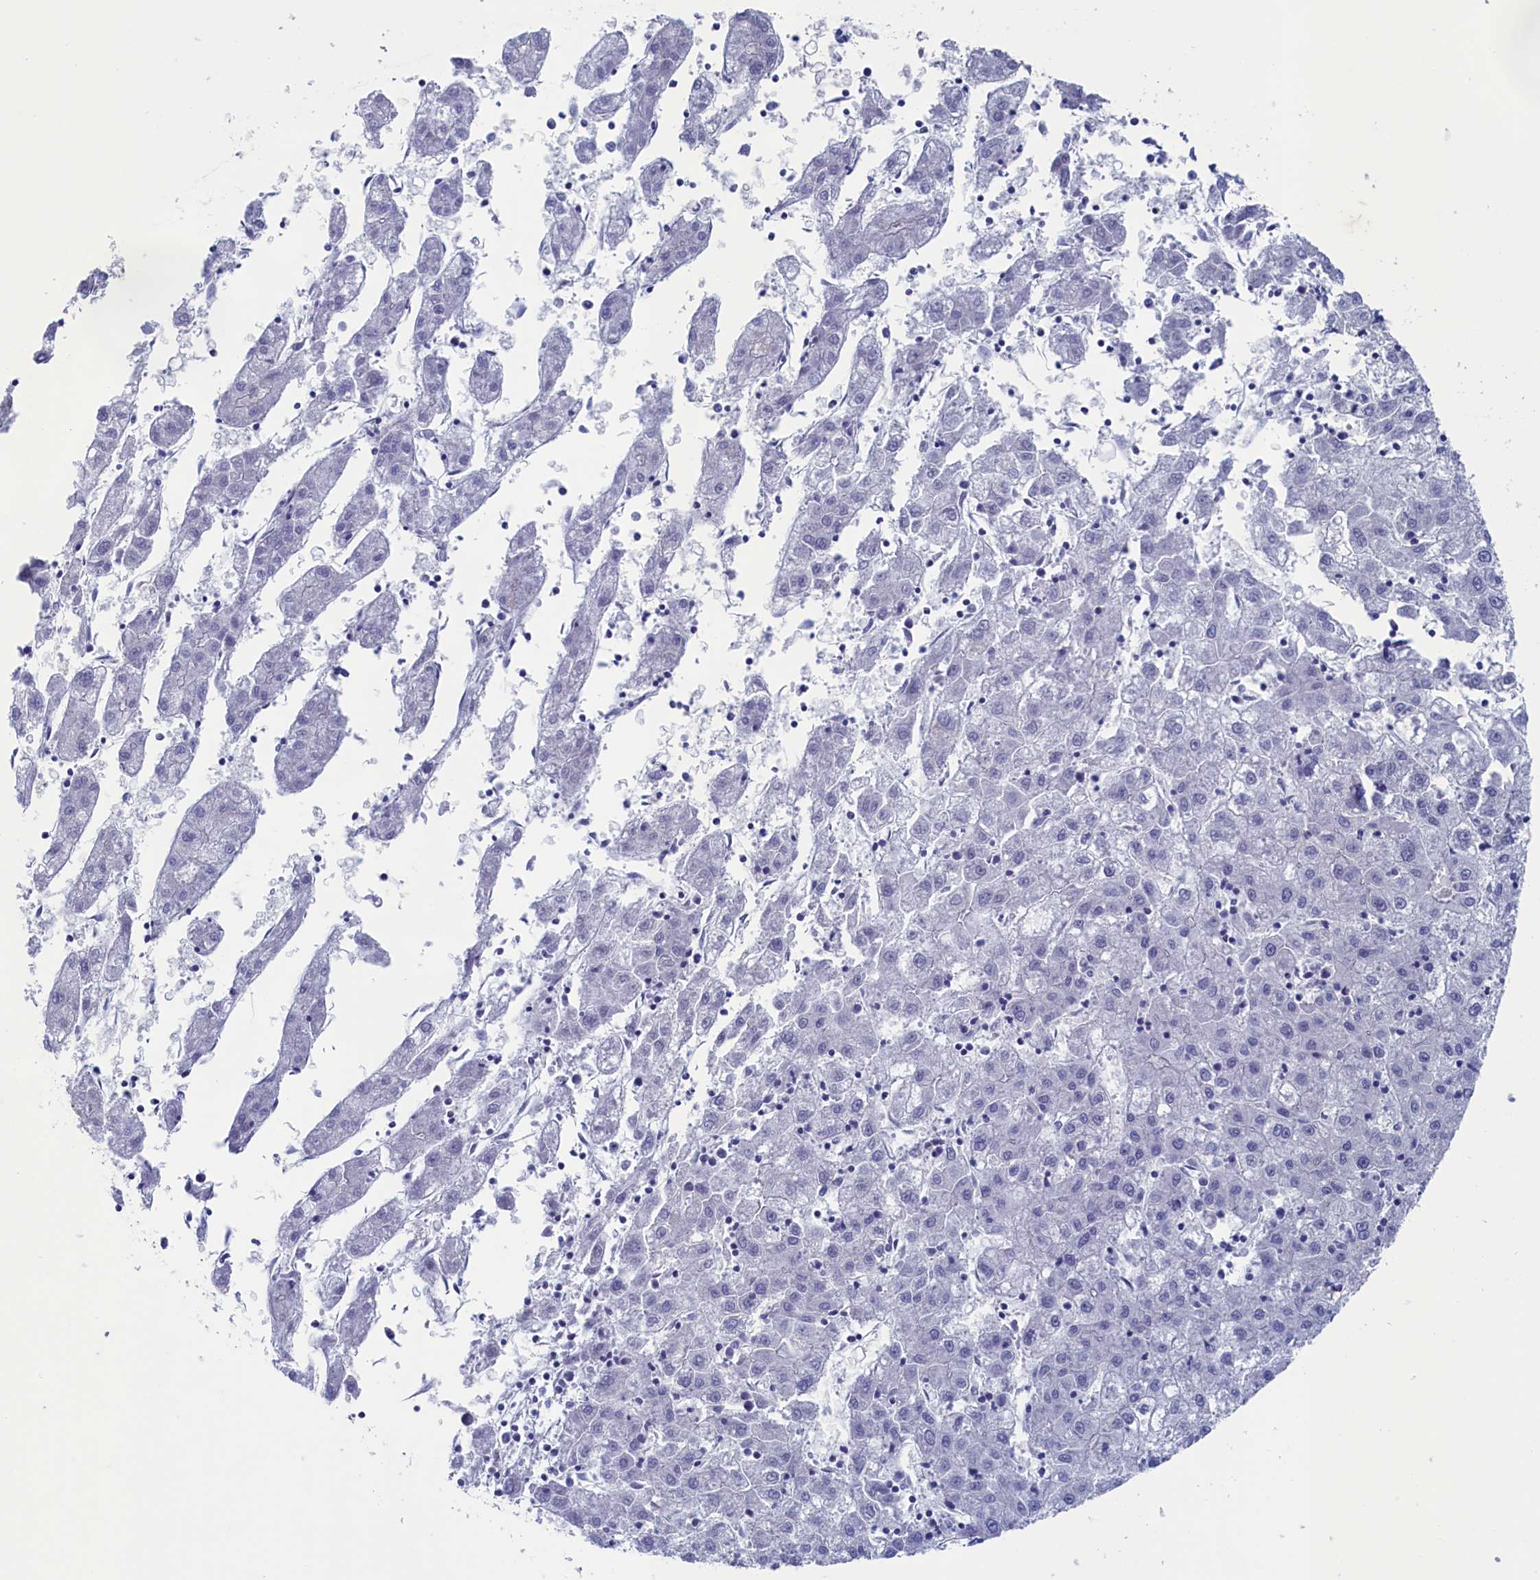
{"staining": {"intensity": "negative", "quantity": "none", "location": "none"}, "tissue": "liver cancer", "cell_type": "Tumor cells", "image_type": "cancer", "snomed": [{"axis": "morphology", "description": "Carcinoma, Hepatocellular, NOS"}, {"axis": "topography", "description": "Liver"}], "caption": "Tumor cells show no significant staining in liver hepatocellular carcinoma.", "gene": "WDR76", "patient": {"sex": "male", "age": 72}}